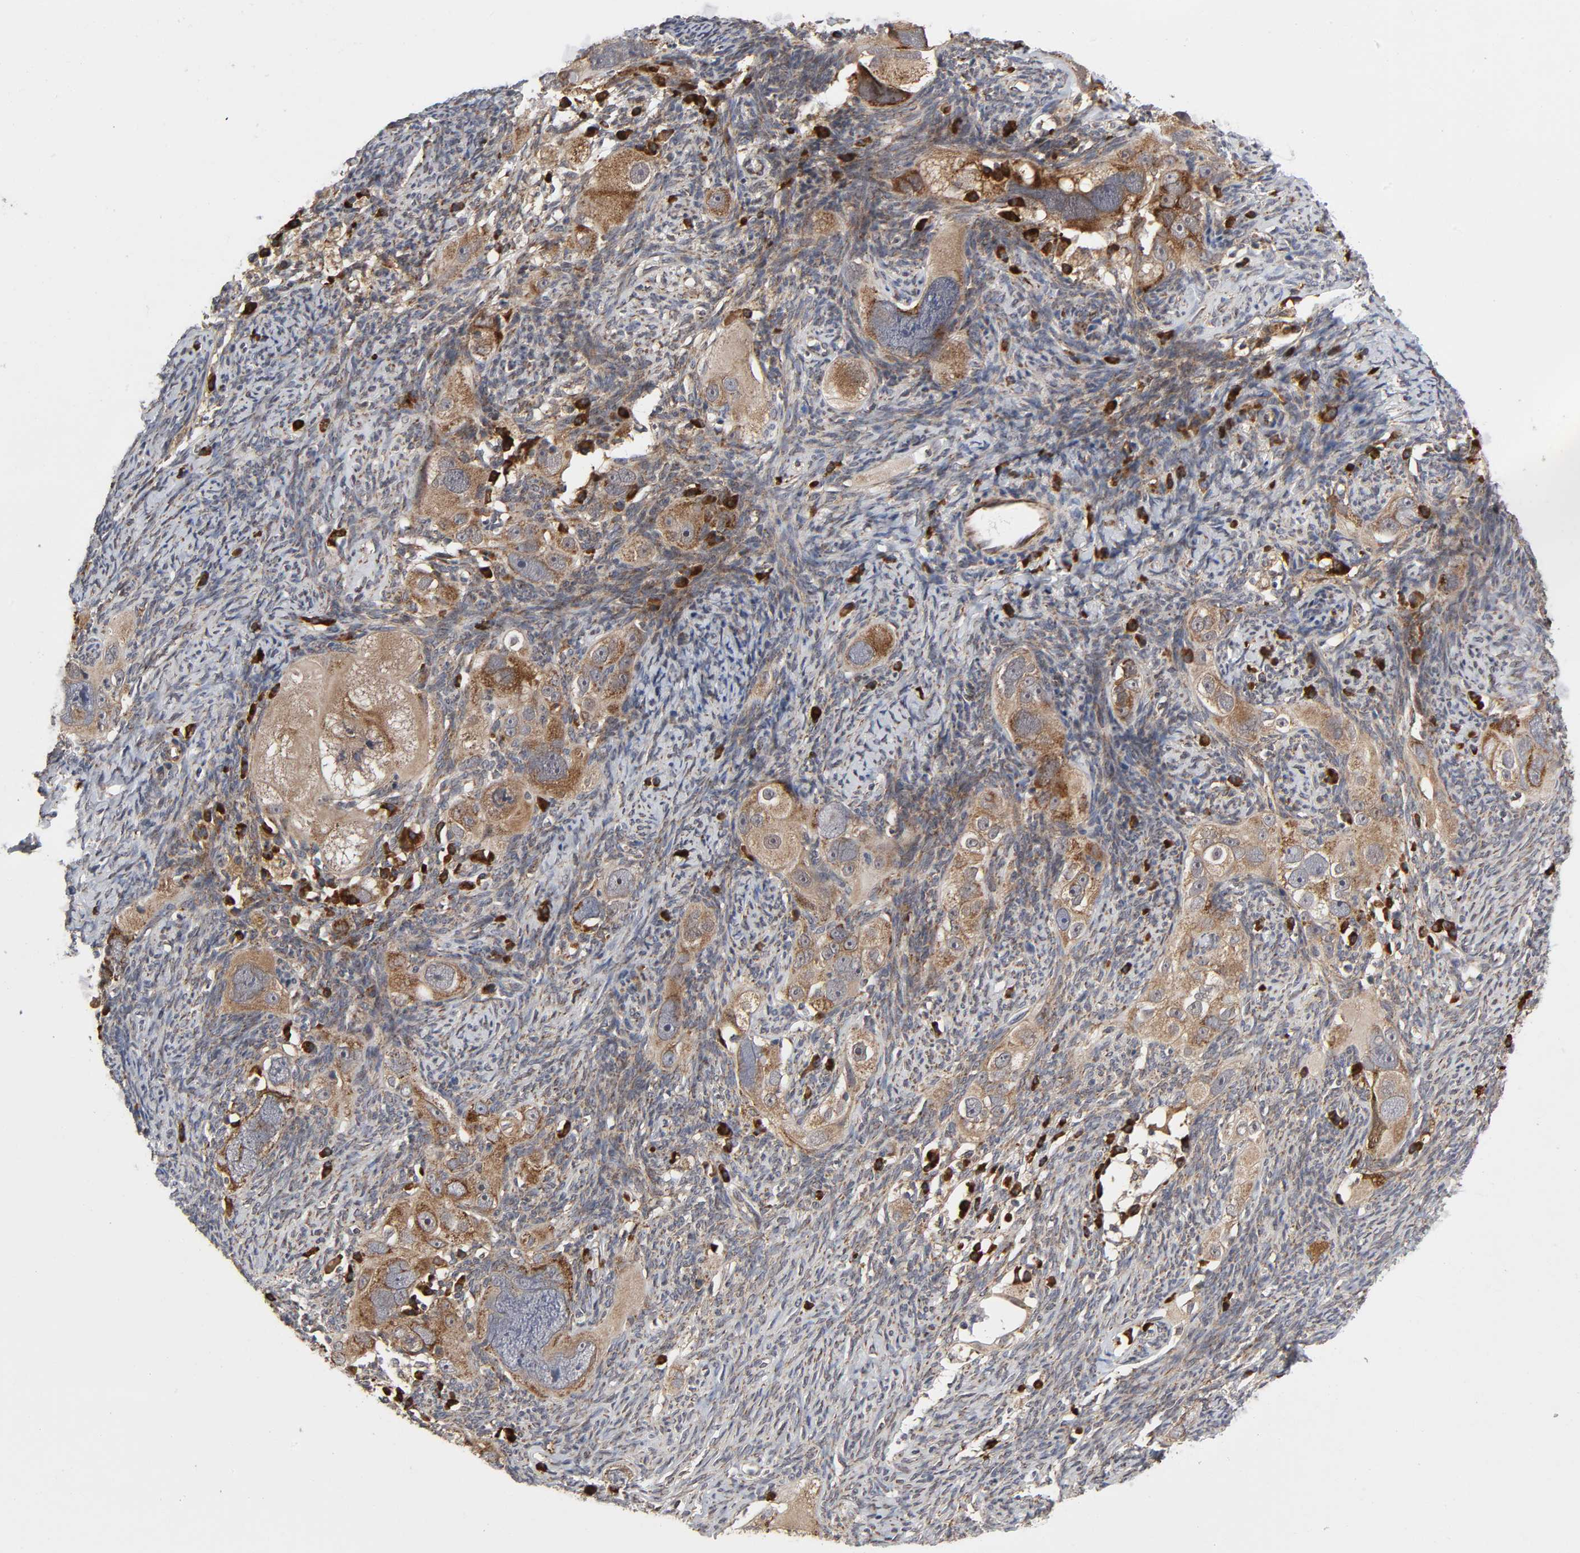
{"staining": {"intensity": "moderate", "quantity": ">75%", "location": "cytoplasmic/membranous"}, "tissue": "ovarian cancer", "cell_type": "Tumor cells", "image_type": "cancer", "snomed": [{"axis": "morphology", "description": "Normal tissue, NOS"}, {"axis": "morphology", "description": "Cystadenocarcinoma, serous, NOS"}, {"axis": "topography", "description": "Ovary"}], "caption": "Immunohistochemistry photomicrograph of human ovarian serous cystadenocarcinoma stained for a protein (brown), which shows medium levels of moderate cytoplasmic/membranous expression in about >75% of tumor cells.", "gene": "SLC30A9", "patient": {"sex": "female", "age": 62}}